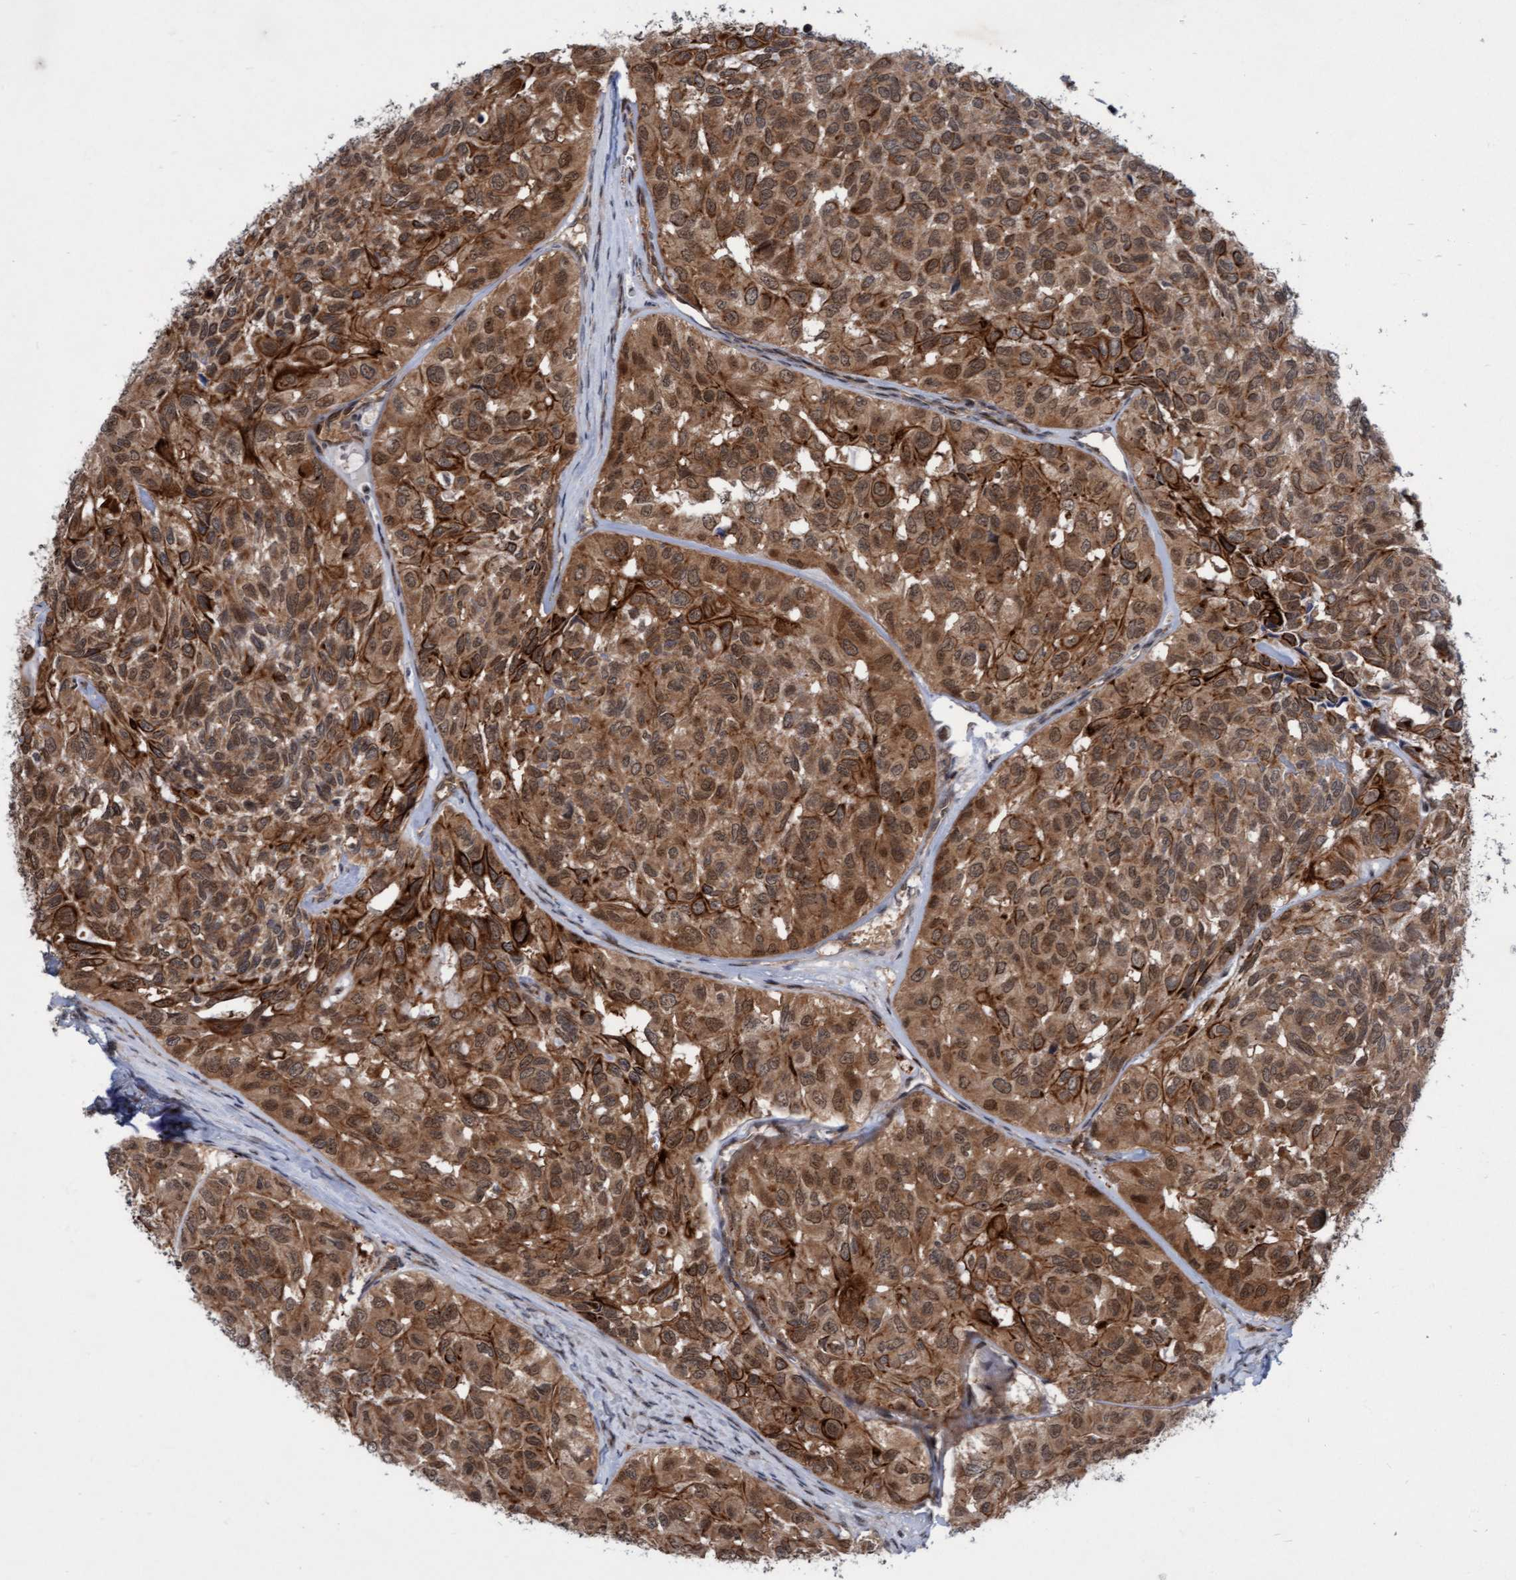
{"staining": {"intensity": "moderate", "quantity": ">75%", "location": "cytoplasmic/membranous,nuclear"}, "tissue": "head and neck cancer", "cell_type": "Tumor cells", "image_type": "cancer", "snomed": [{"axis": "morphology", "description": "Adenocarcinoma, NOS"}, {"axis": "topography", "description": "Salivary gland, NOS"}, {"axis": "topography", "description": "Head-Neck"}], "caption": "There is medium levels of moderate cytoplasmic/membranous and nuclear positivity in tumor cells of adenocarcinoma (head and neck), as demonstrated by immunohistochemical staining (brown color).", "gene": "RAP1GAP2", "patient": {"sex": "female", "age": 76}}